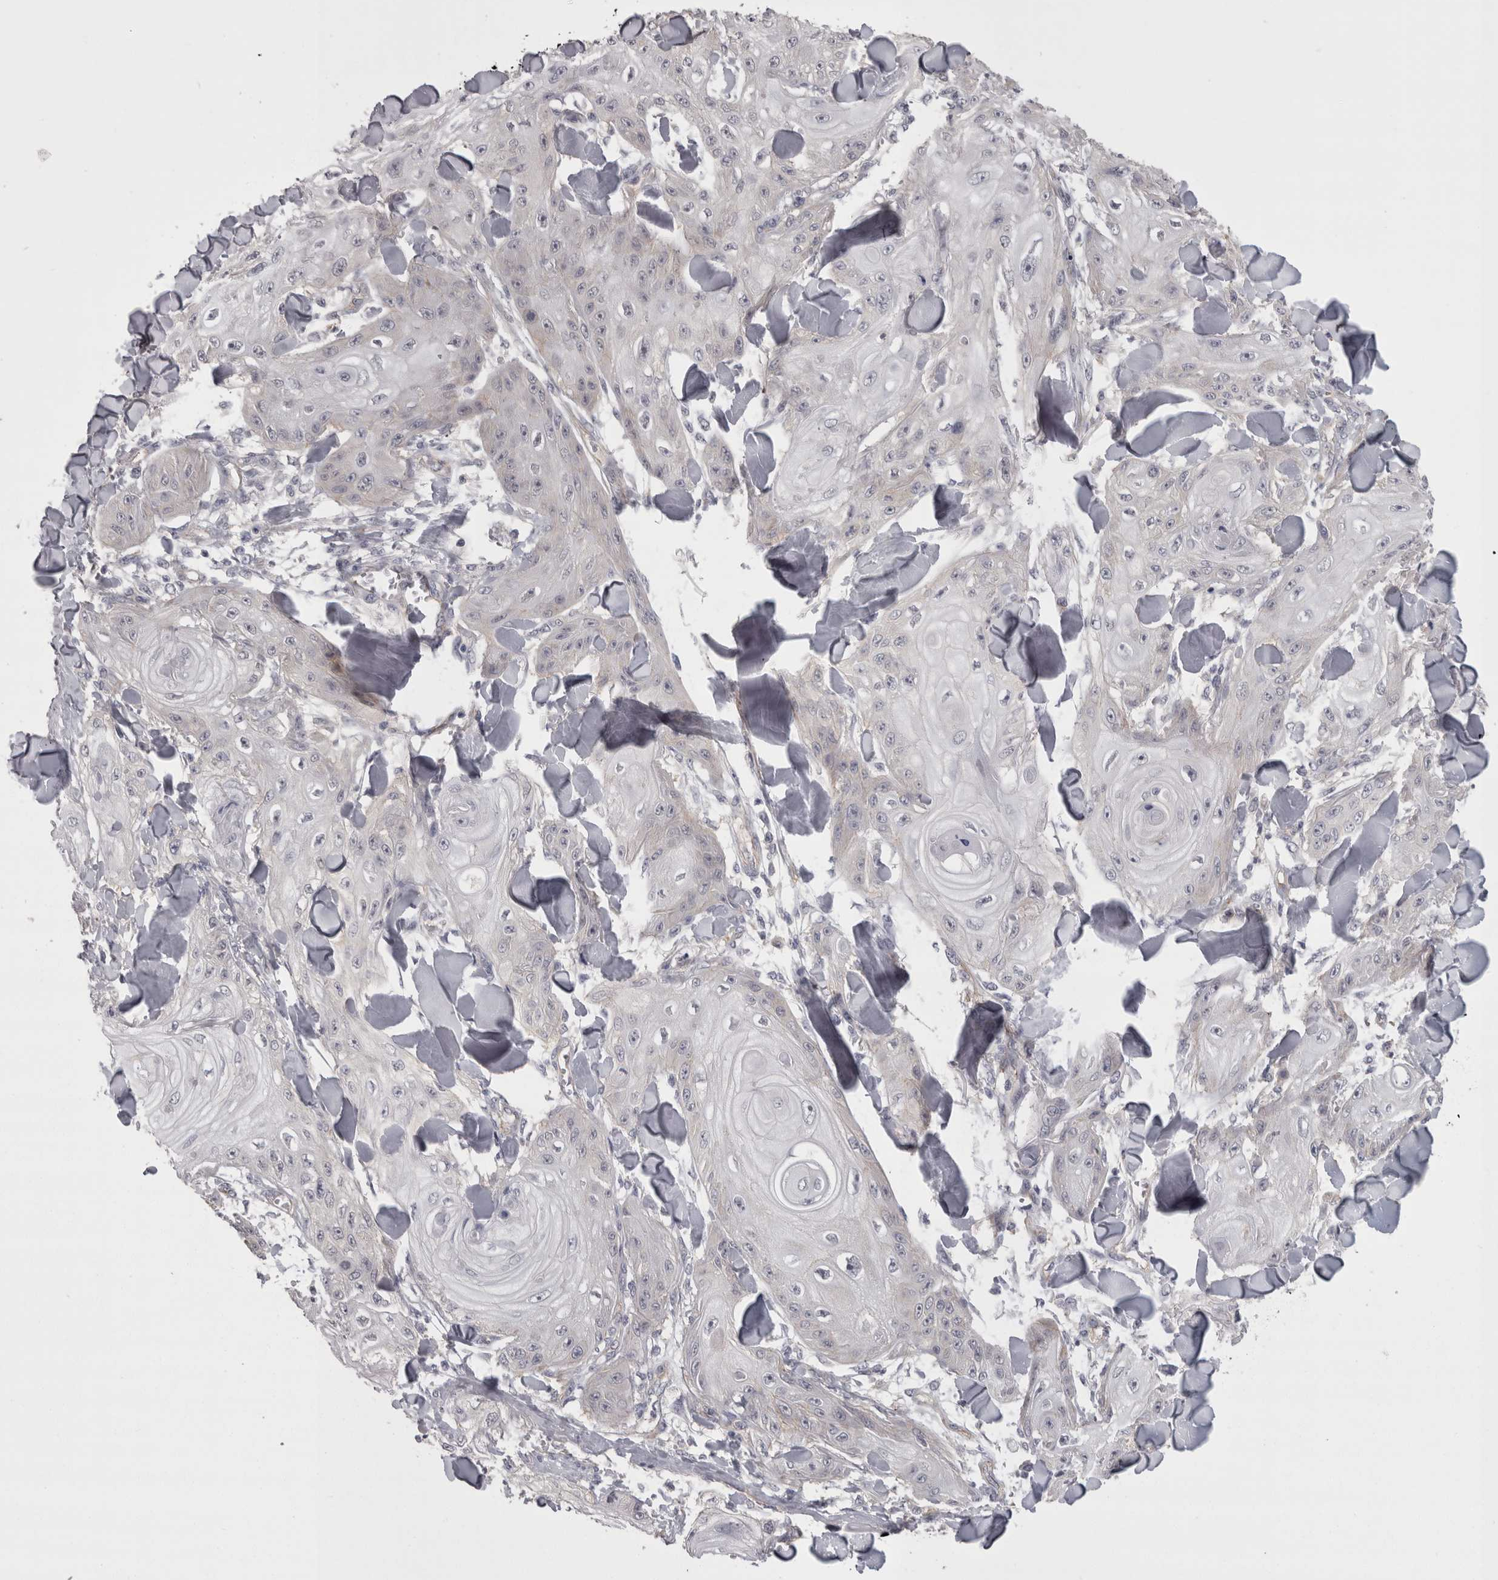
{"staining": {"intensity": "negative", "quantity": "none", "location": "none"}, "tissue": "skin cancer", "cell_type": "Tumor cells", "image_type": "cancer", "snomed": [{"axis": "morphology", "description": "Squamous cell carcinoma, NOS"}, {"axis": "topography", "description": "Skin"}], "caption": "This is a photomicrograph of immunohistochemistry staining of squamous cell carcinoma (skin), which shows no expression in tumor cells. (Brightfield microscopy of DAB IHC at high magnification).", "gene": "LYZL6", "patient": {"sex": "male", "age": 74}}